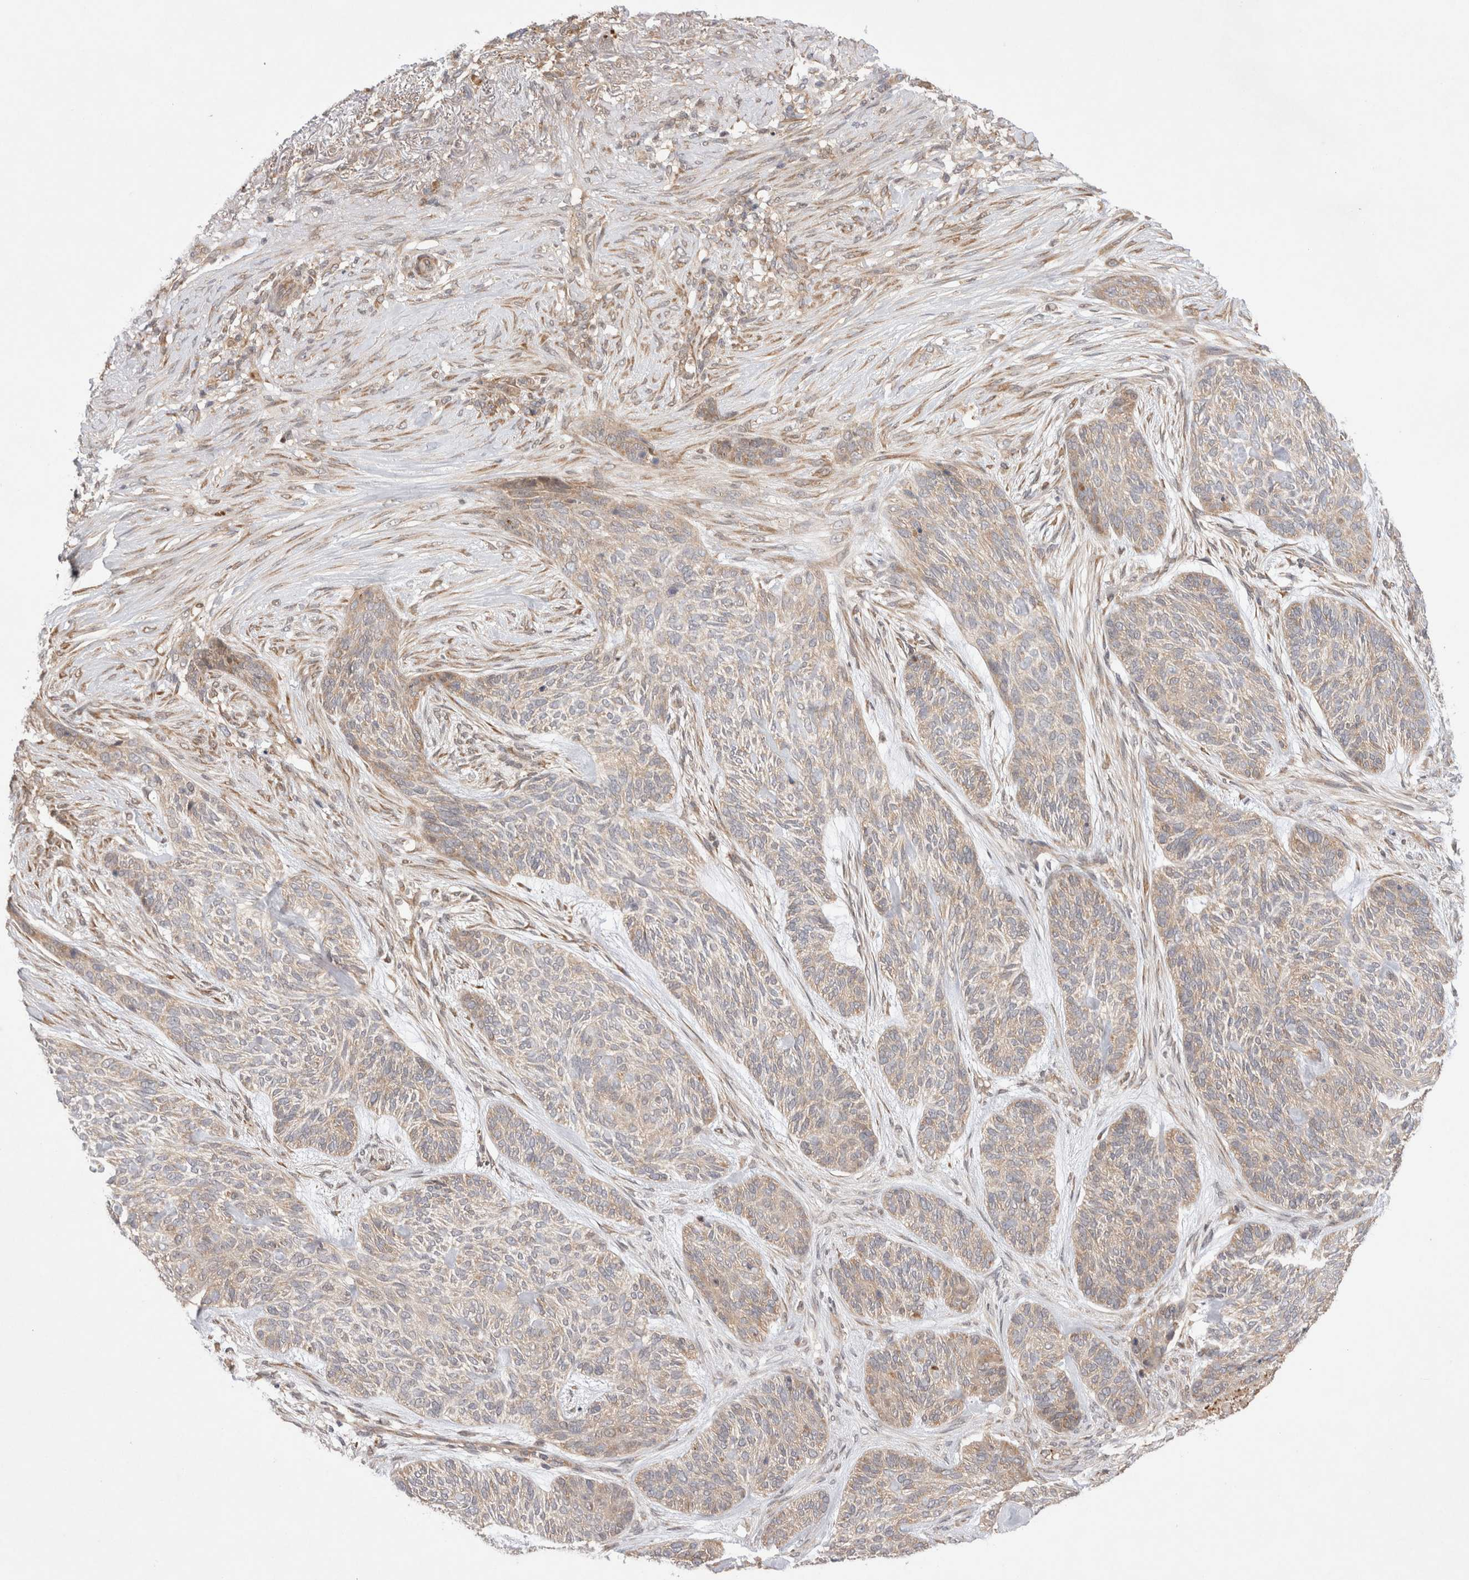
{"staining": {"intensity": "weak", "quantity": ">75%", "location": "cytoplasmic/membranous"}, "tissue": "skin cancer", "cell_type": "Tumor cells", "image_type": "cancer", "snomed": [{"axis": "morphology", "description": "Basal cell carcinoma"}, {"axis": "topography", "description": "Skin"}], "caption": "Skin cancer (basal cell carcinoma) stained for a protein demonstrates weak cytoplasmic/membranous positivity in tumor cells.", "gene": "EIF3E", "patient": {"sex": "male", "age": 55}}